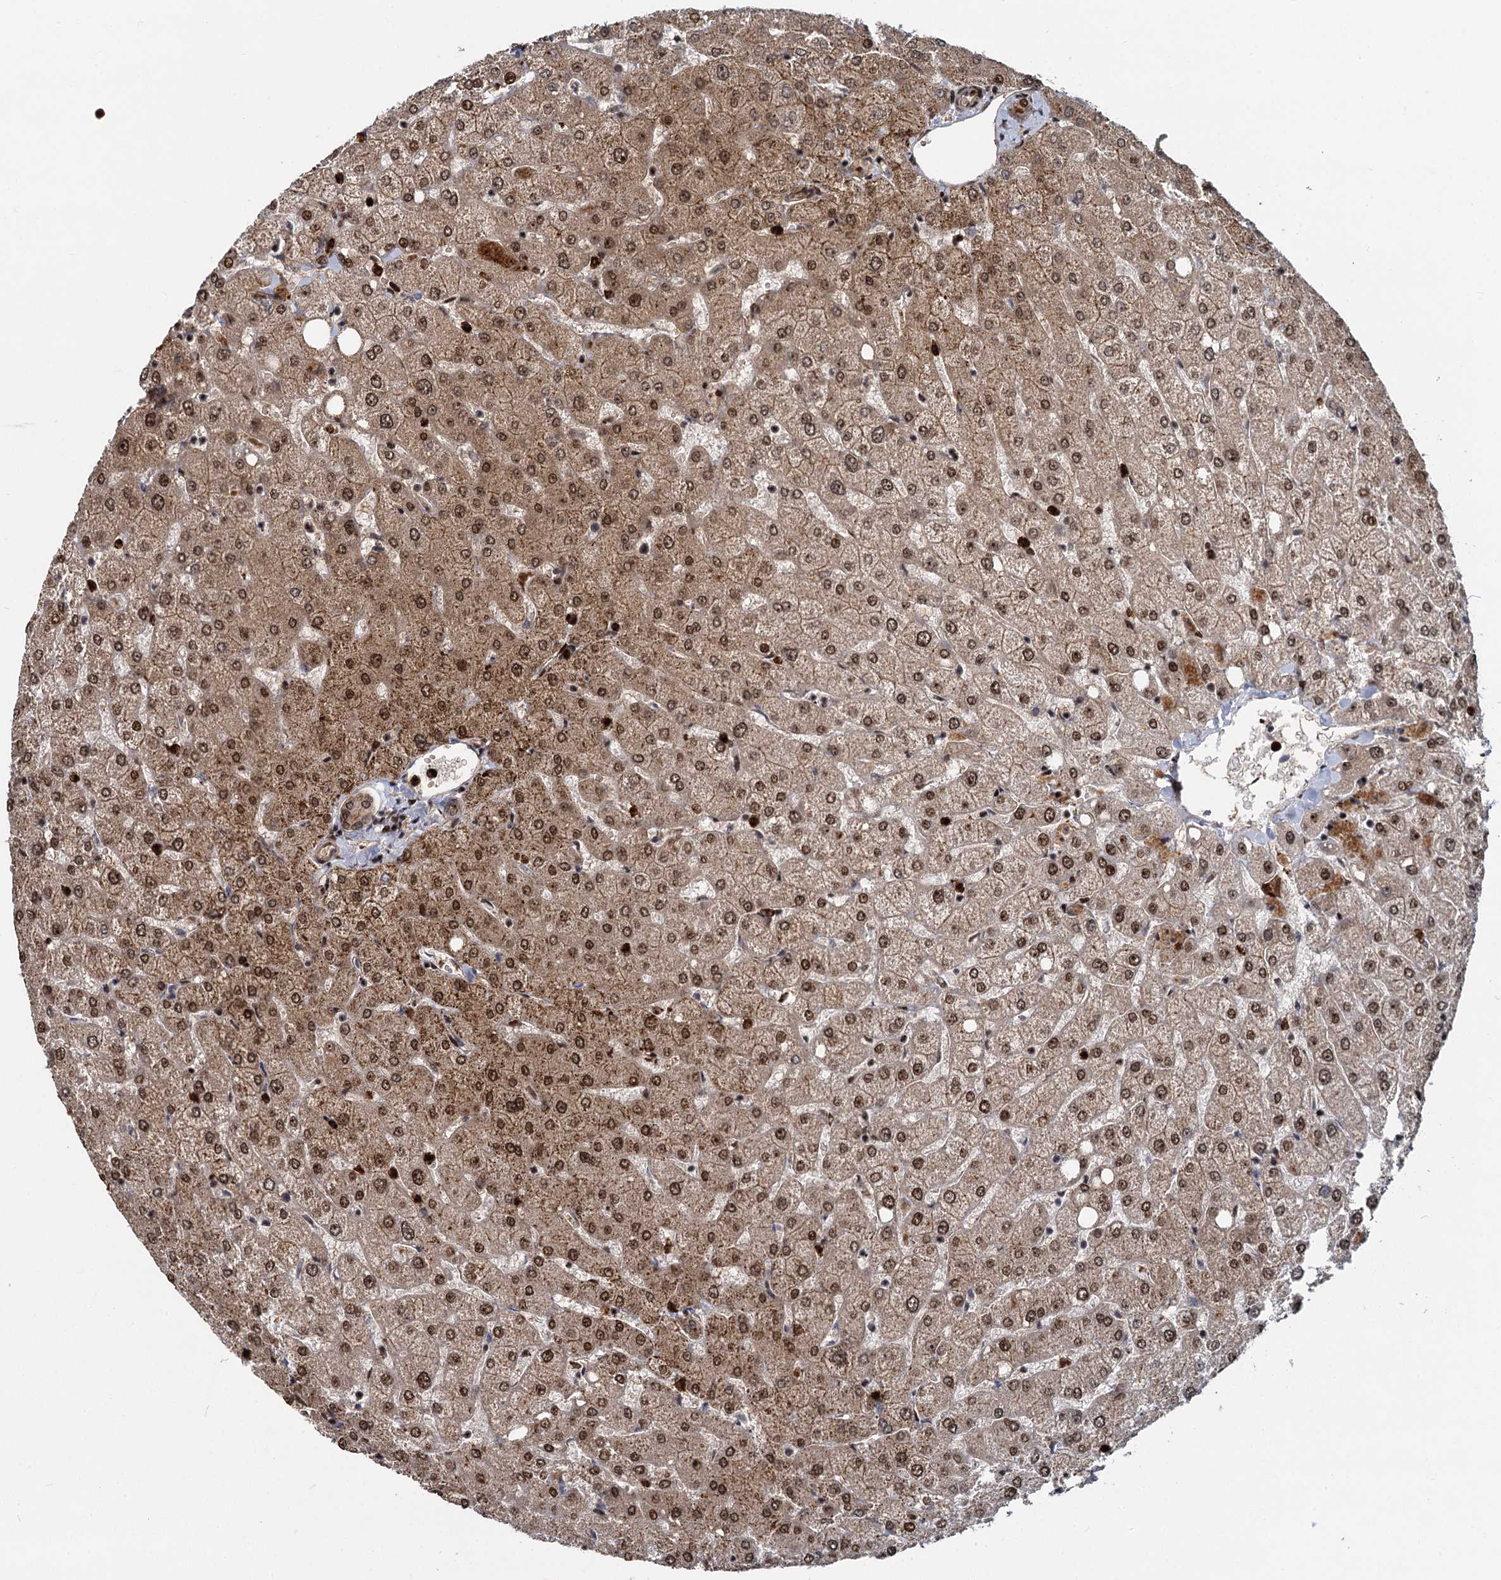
{"staining": {"intensity": "moderate", "quantity": ">75%", "location": "cytoplasmic/membranous,nuclear"}, "tissue": "liver", "cell_type": "Cholangiocytes", "image_type": "normal", "snomed": [{"axis": "morphology", "description": "Normal tissue, NOS"}, {"axis": "topography", "description": "Liver"}], "caption": "Immunohistochemical staining of benign liver demonstrates medium levels of moderate cytoplasmic/membranous,nuclear expression in about >75% of cholangiocytes. (IHC, brightfield microscopy, high magnification).", "gene": "ANKRD49", "patient": {"sex": "female", "age": 54}}